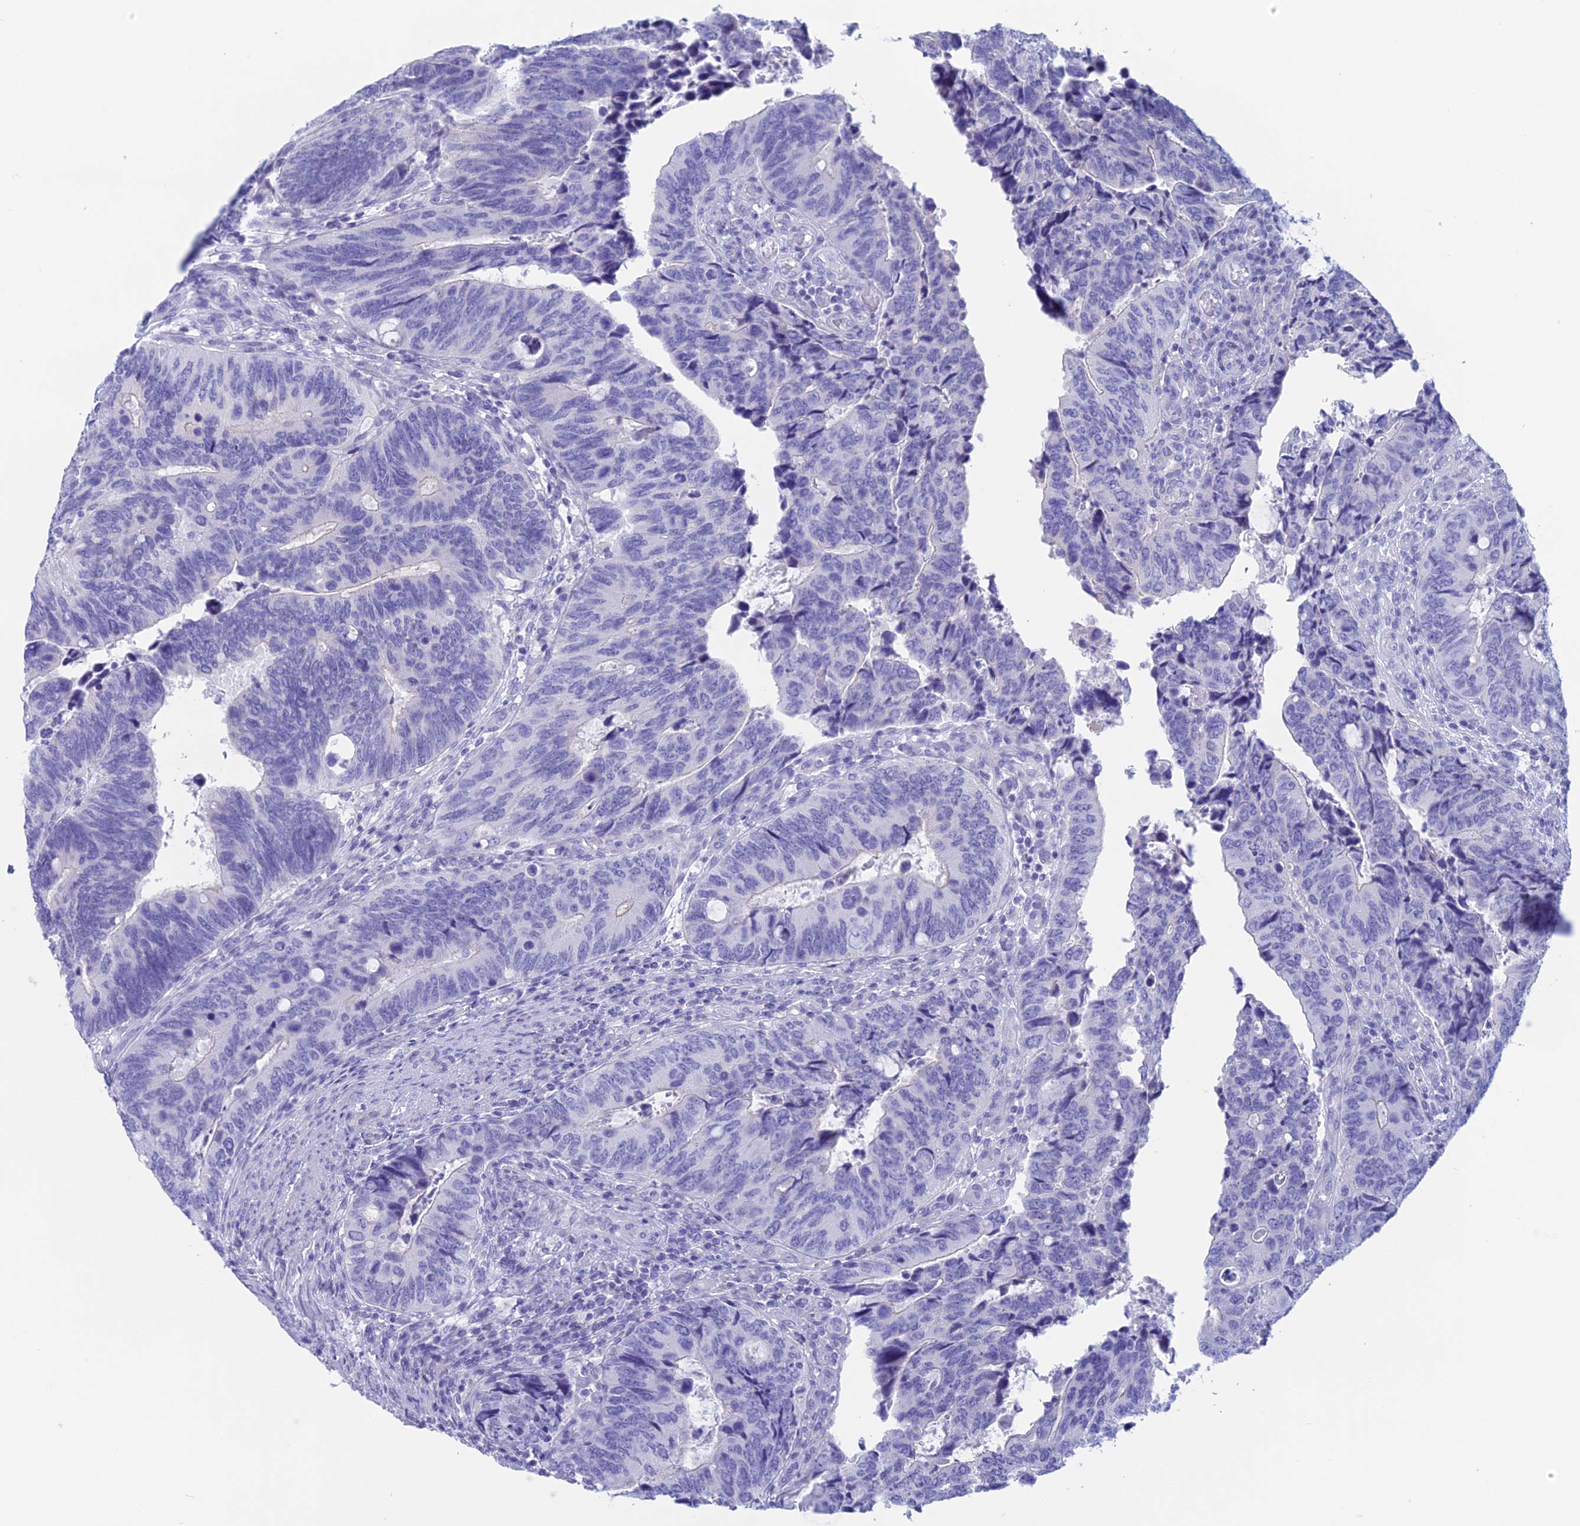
{"staining": {"intensity": "negative", "quantity": "none", "location": "none"}, "tissue": "colorectal cancer", "cell_type": "Tumor cells", "image_type": "cancer", "snomed": [{"axis": "morphology", "description": "Adenocarcinoma, NOS"}, {"axis": "topography", "description": "Colon"}], "caption": "Immunohistochemistry micrograph of colorectal cancer (adenocarcinoma) stained for a protein (brown), which exhibits no positivity in tumor cells.", "gene": "RP1", "patient": {"sex": "male", "age": 87}}